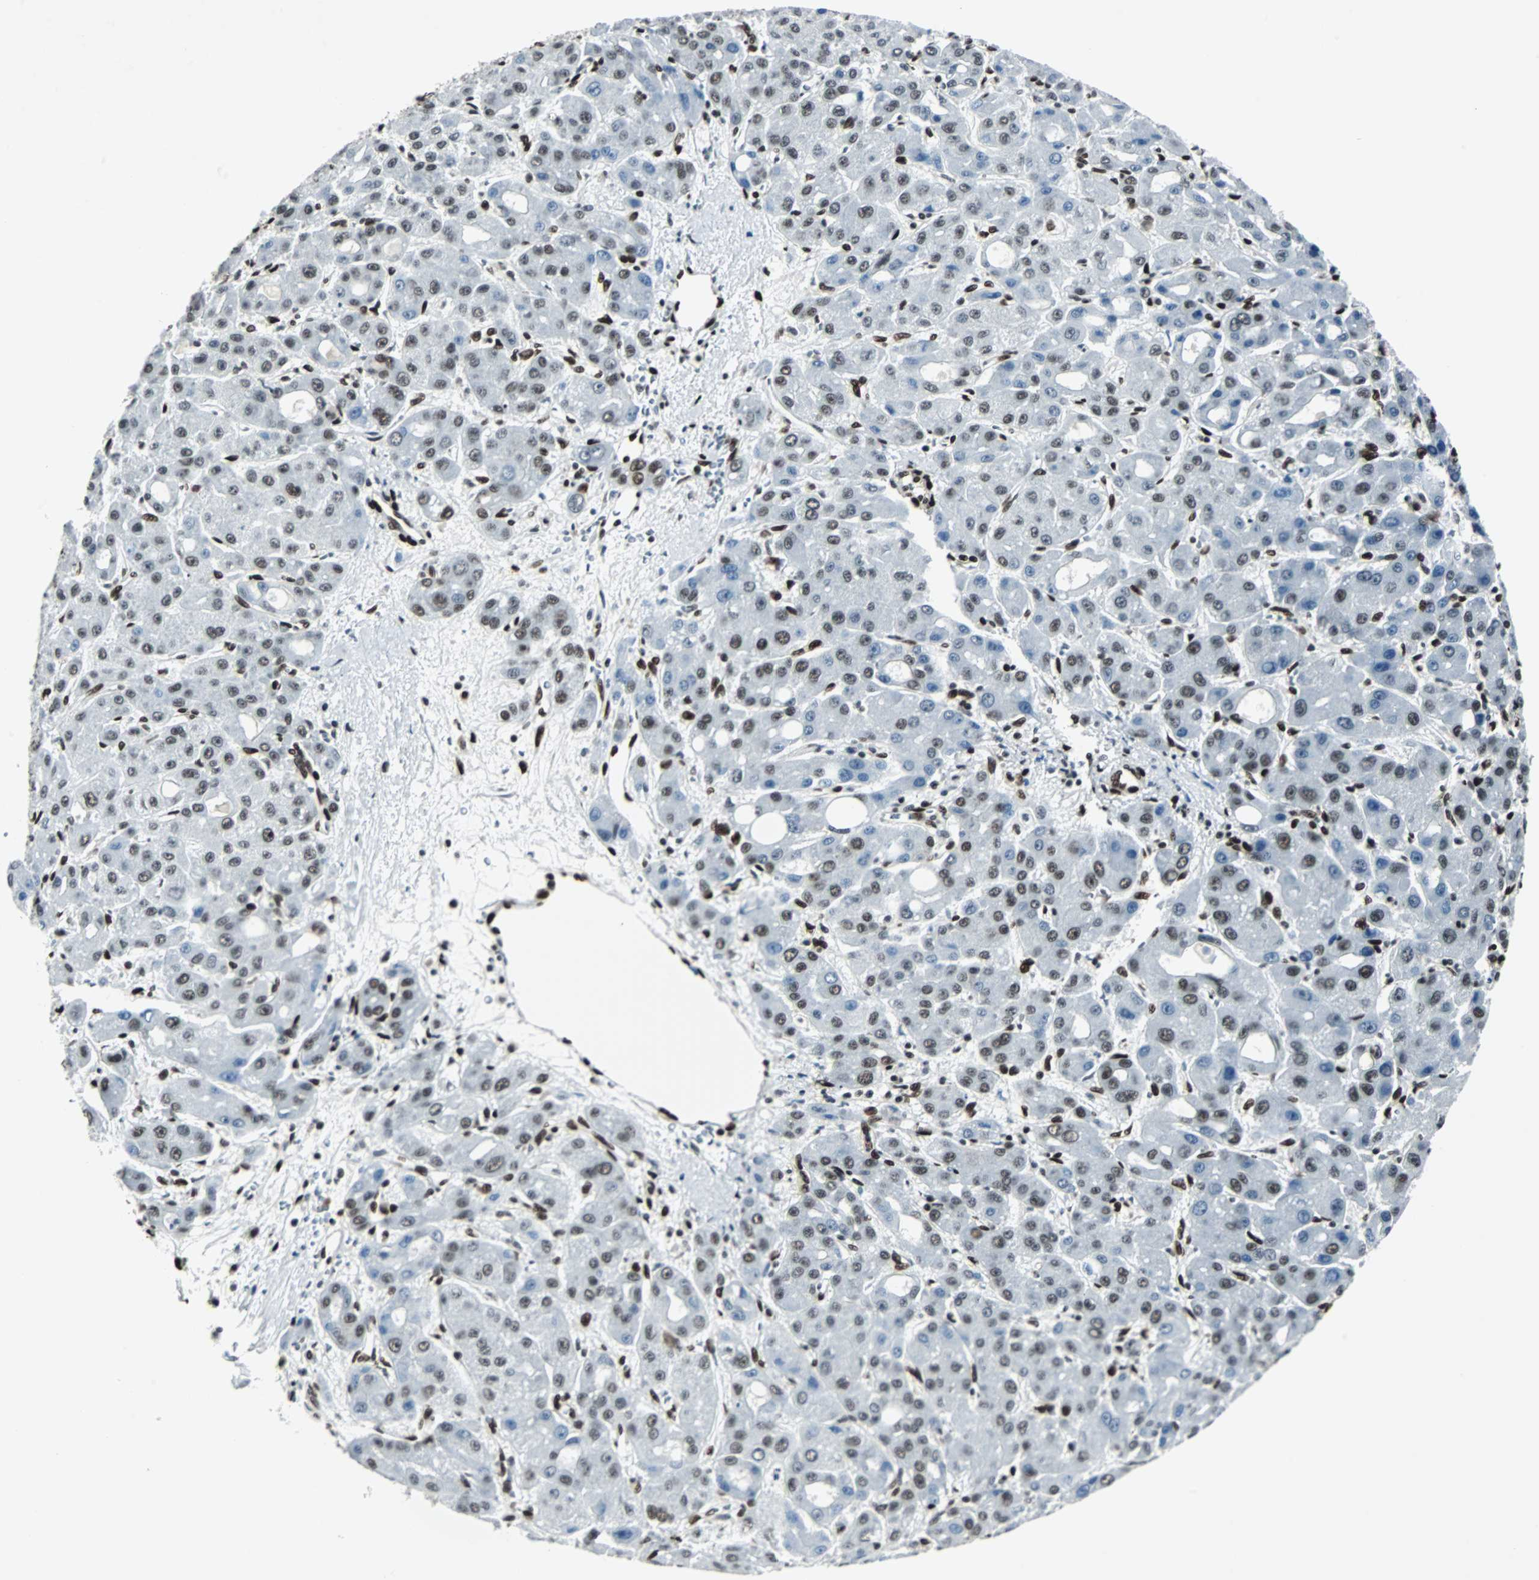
{"staining": {"intensity": "moderate", "quantity": "25%-75%", "location": "nuclear"}, "tissue": "liver cancer", "cell_type": "Tumor cells", "image_type": "cancer", "snomed": [{"axis": "morphology", "description": "Carcinoma, Hepatocellular, NOS"}, {"axis": "topography", "description": "Liver"}], "caption": "Immunohistochemical staining of human liver cancer demonstrates medium levels of moderate nuclear positivity in about 25%-75% of tumor cells. (Stains: DAB in brown, nuclei in blue, Microscopy: brightfield microscopy at high magnification).", "gene": "MEF2D", "patient": {"sex": "male", "age": 55}}